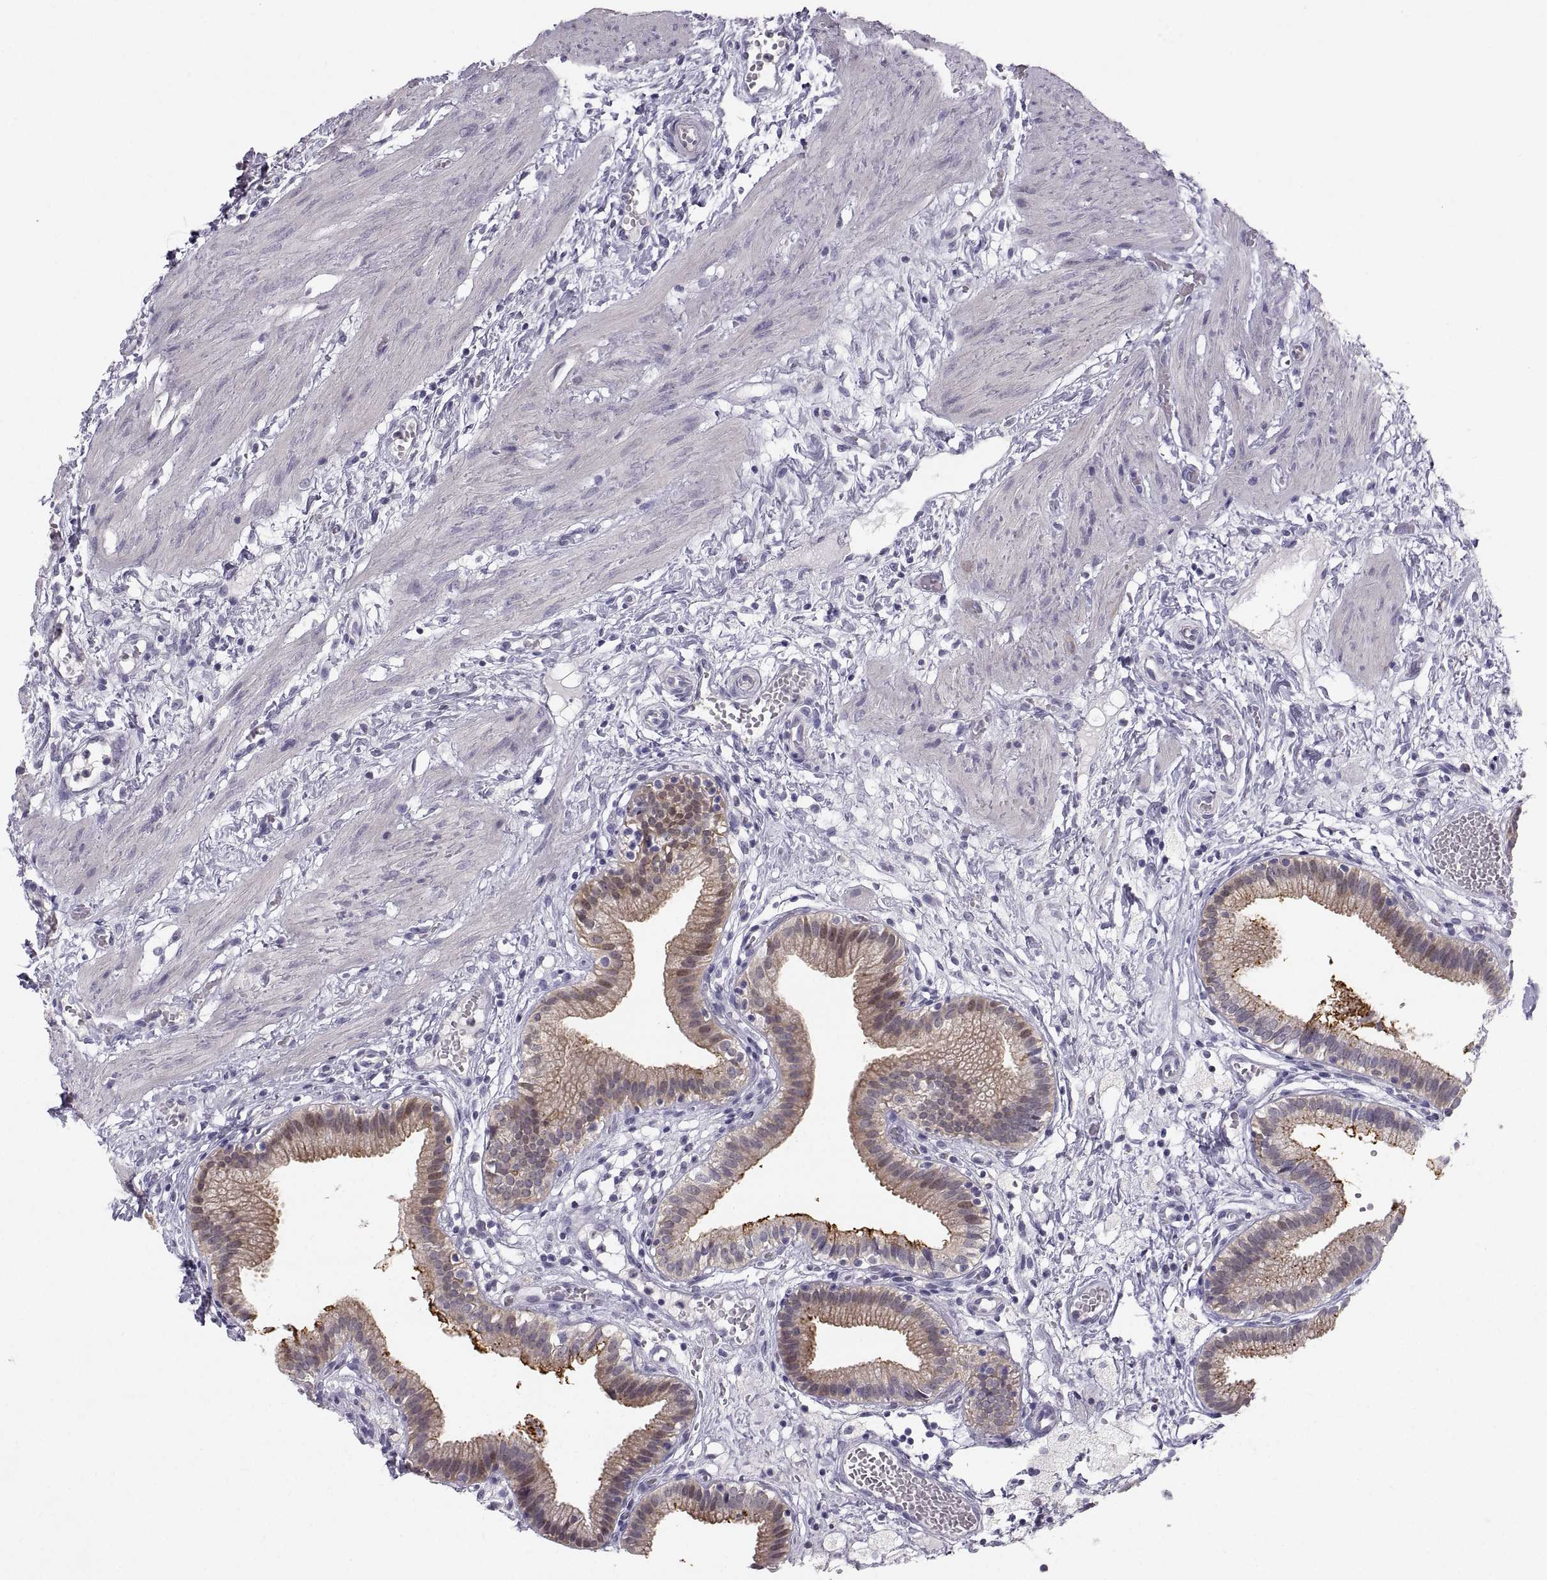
{"staining": {"intensity": "moderate", "quantity": "<25%", "location": "cytoplasmic/membranous"}, "tissue": "gallbladder", "cell_type": "Glandular cells", "image_type": "normal", "snomed": [{"axis": "morphology", "description": "Normal tissue, NOS"}, {"axis": "topography", "description": "Gallbladder"}], "caption": "Moderate cytoplasmic/membranous staining is seen in about <25% of glandular cells in unremarkable gallbladder.", "gene": "ZNF185", "patient": {"sex": "female", "age": 24}}